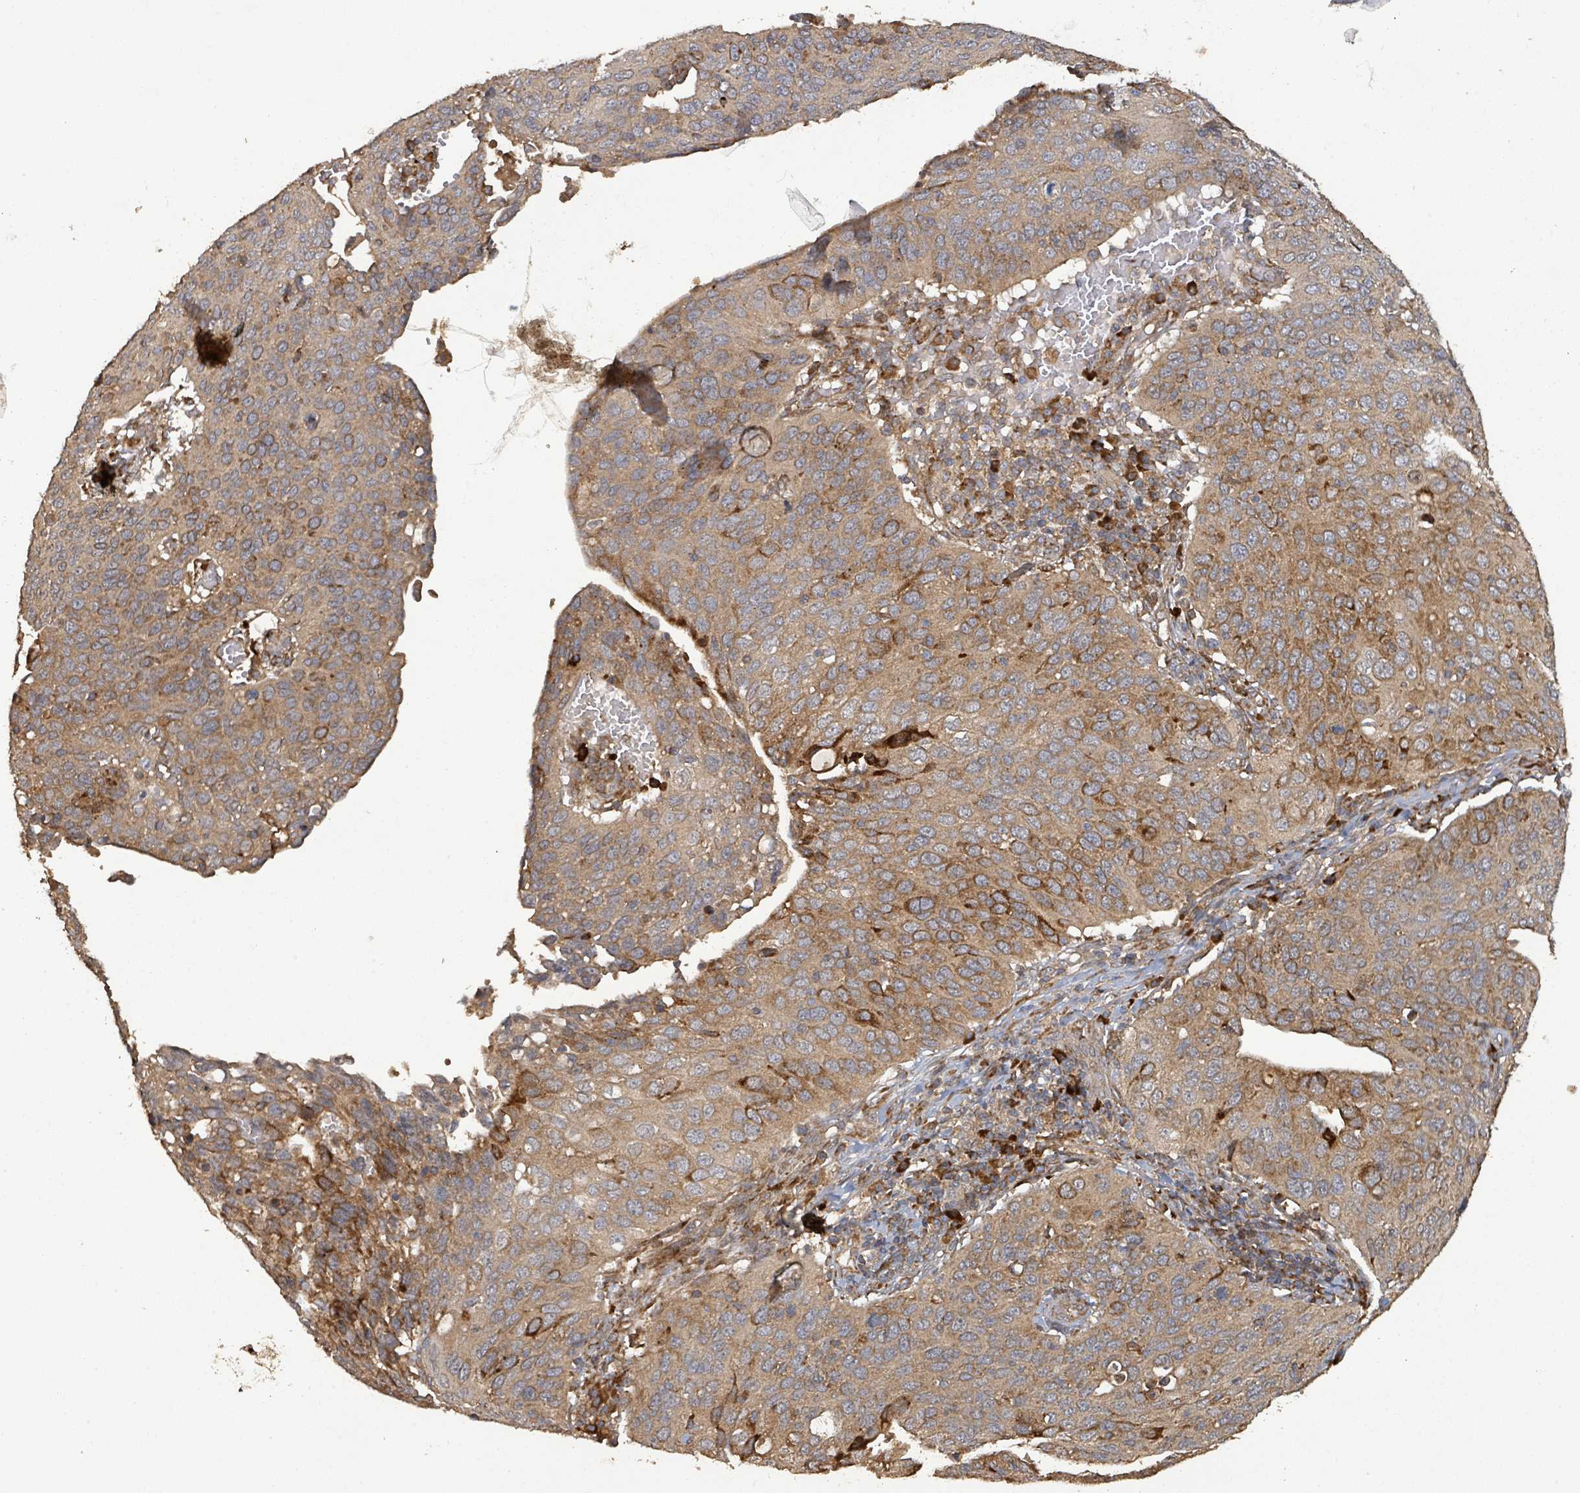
{"staining": {"intensity": "moderate", "quantity": ">75%", "location": "cytoplasmic/membranous"}, "tissue": "cervical cancer", "cell_type": "Tumor cells", "image_type": "cancer", "snomed": [{"axis": "morphology", "description": "Squamous cell carcinoma, NOS"}, {"axis": "topography", "description": "Cervix"}], "caption": "Cervical cancer stained with DAB (3,3'-diaminobenzidine) immunohistochemistry (IHC) displays medium levels of moderate cytoplasmic/membranous staining in approximately >75% of tumor cells.", "gene": "STARD4", "patient": {"sex": "female", "age": 36}}